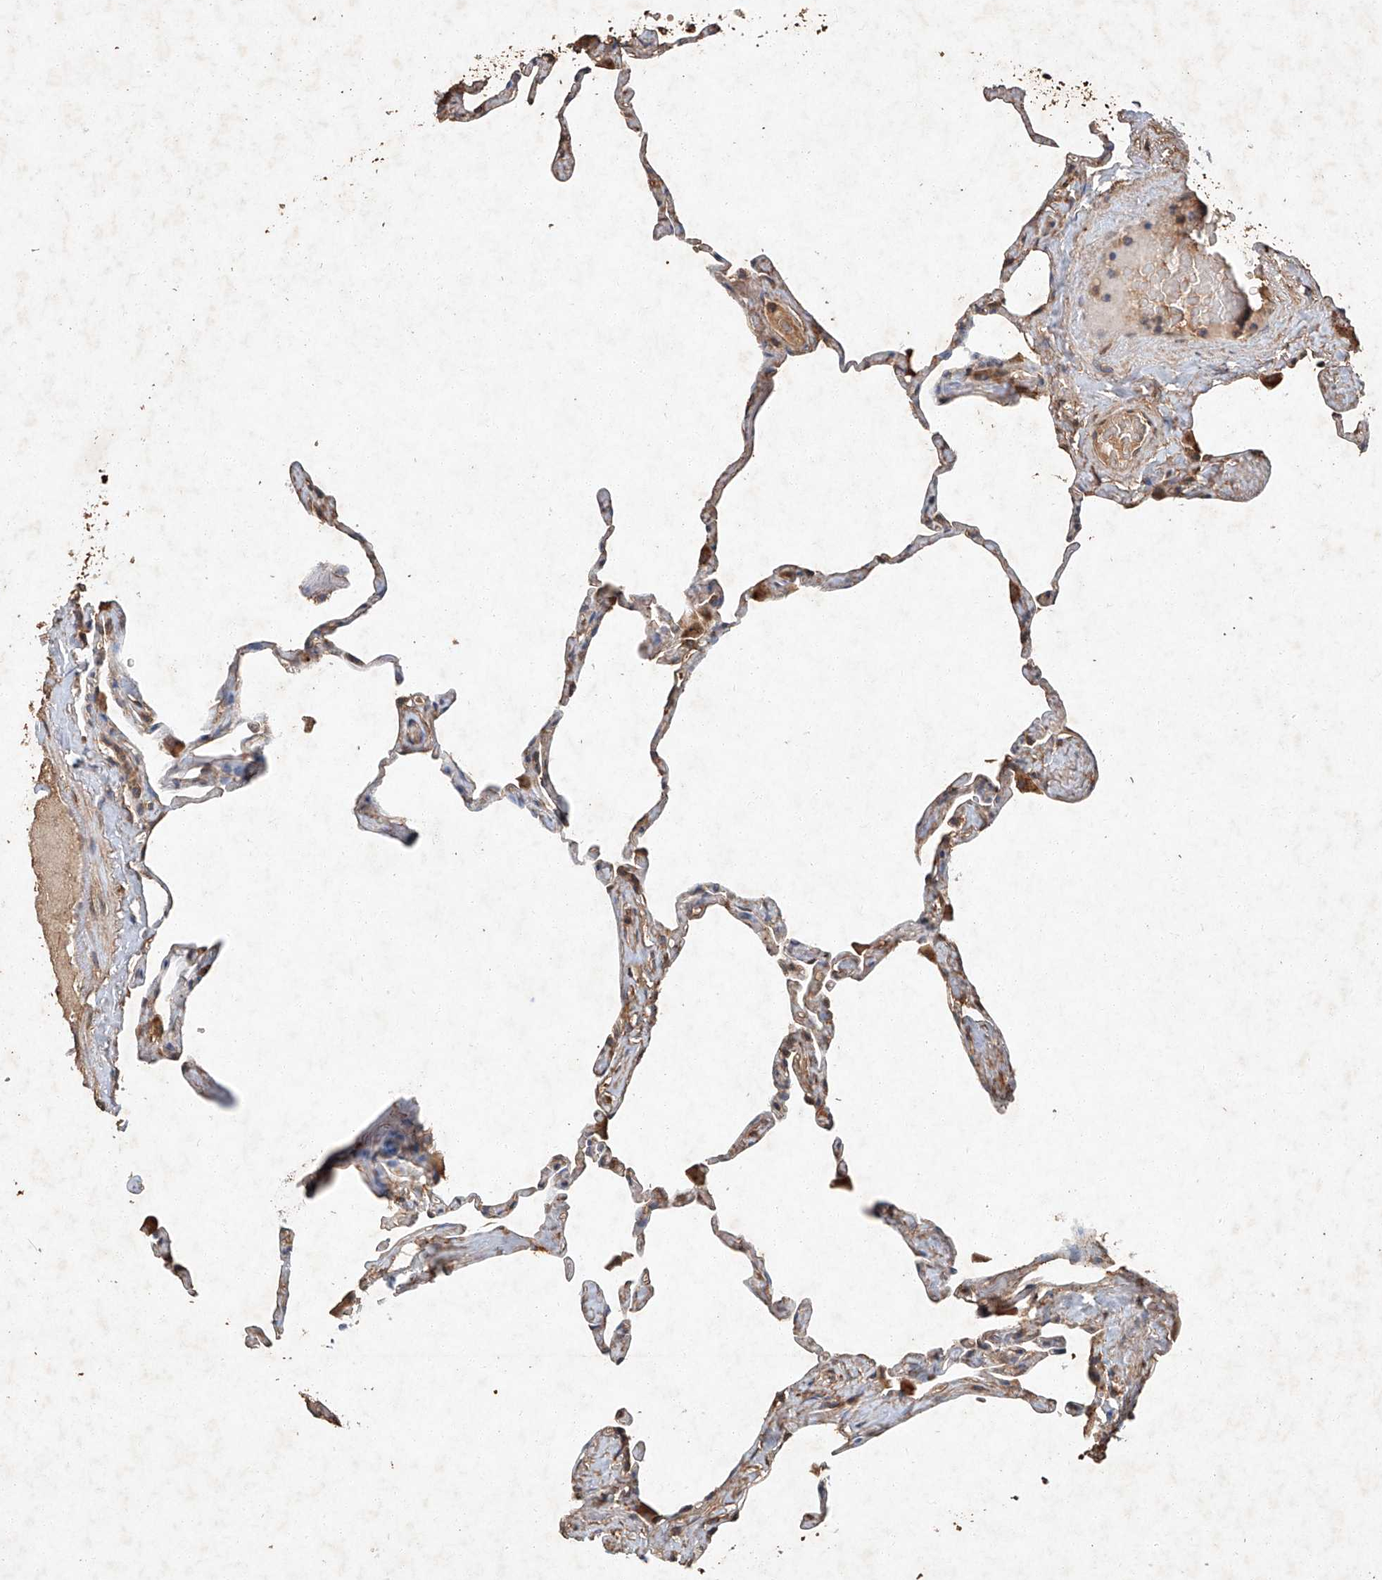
{"staining": {"intensity": "weak", "quantity": ">75%", "location": "cytoplasmic/membranous"}, "tissue": "lung", "cell_type": "Alveolar cells", "image_type": "normal", "snomed": [{"axis": "morphology", "description": "Normal tissue, NOS"}, {"axis": "topography", "description": "Lung"}], "caption": "High-power microscopy captured an immunohistochemistry (IHC) histopathology image of normal lung, revealing weak cytoplasmic/membranous staining in about >75% of alveolar cells. (DAB IHC, brown staining for protein, blue staining for nuclei).", "gene": "STK3", "patient": {"sex": "male", "age": 65}}